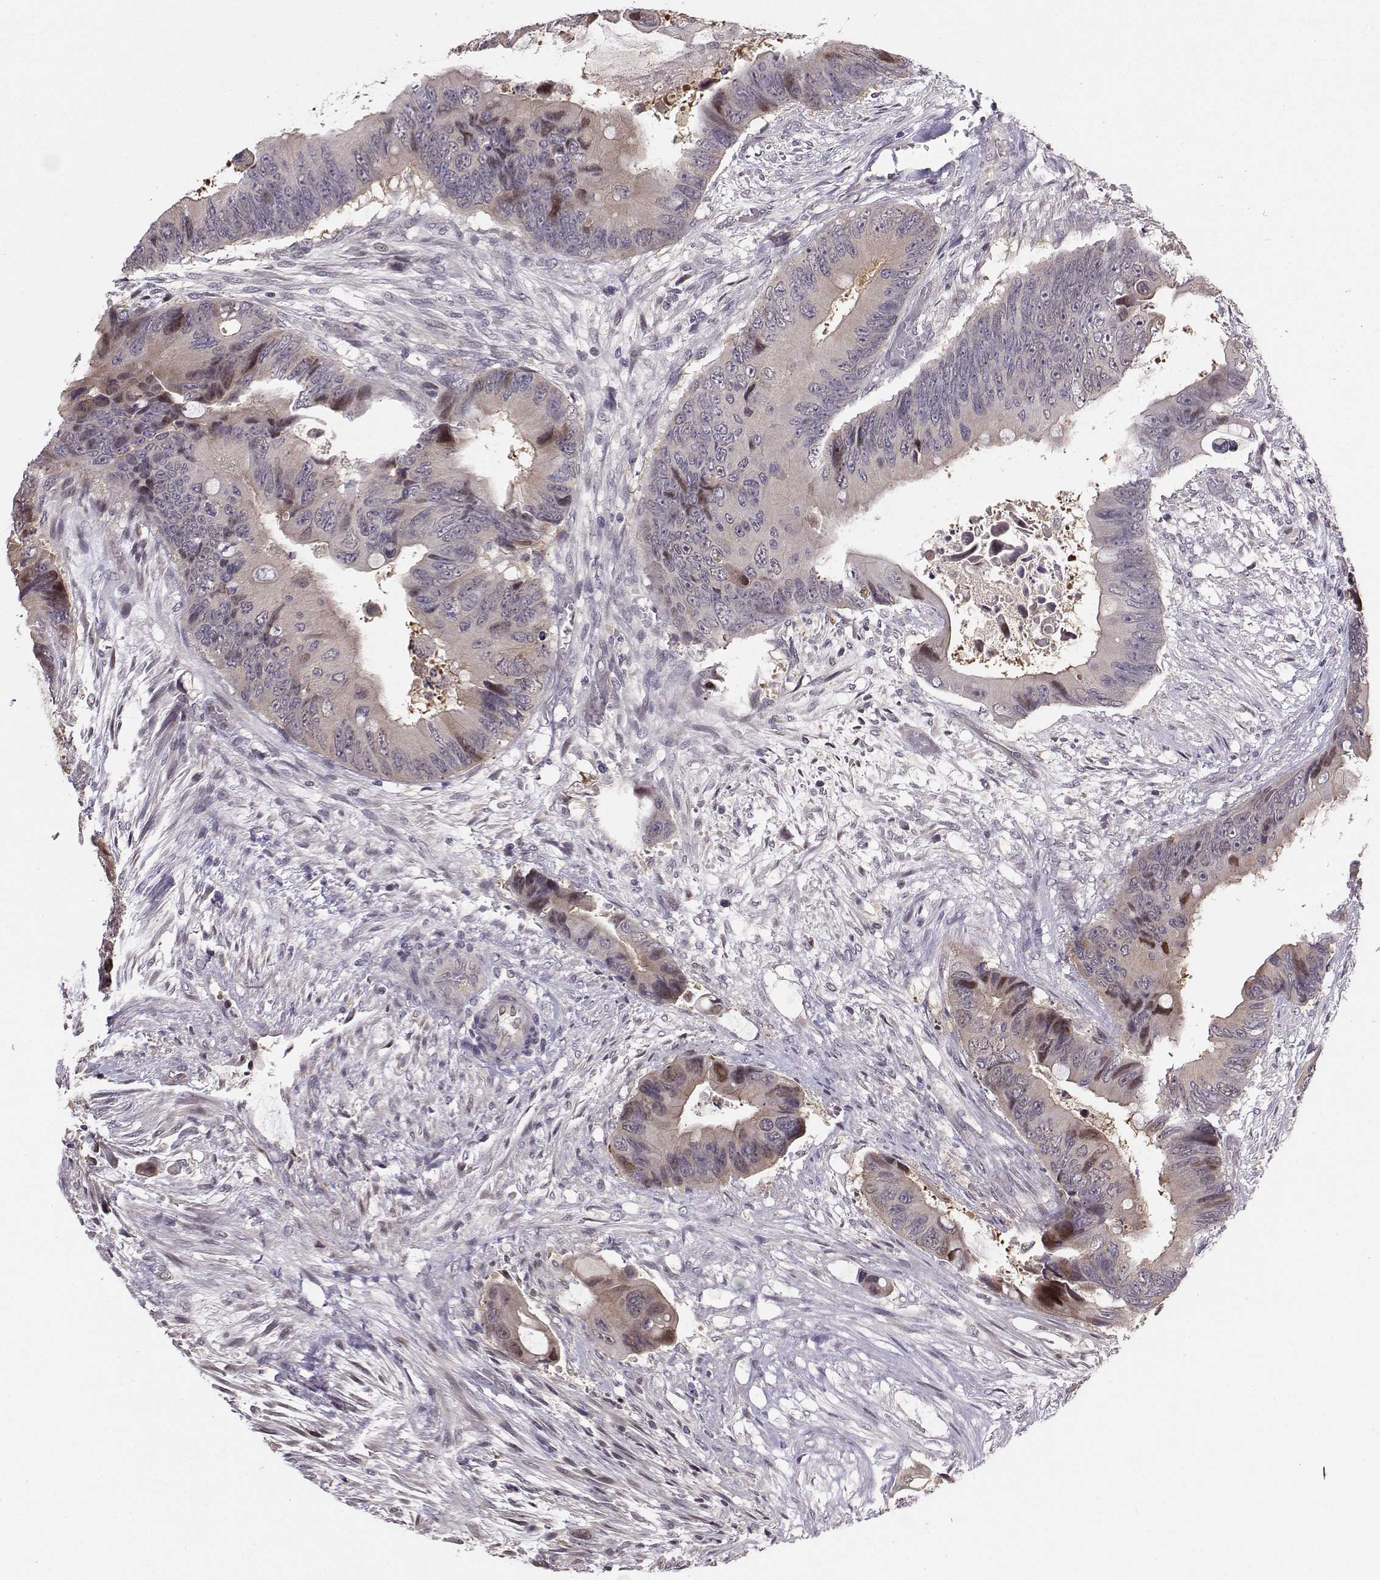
{"staining": {"intensity": "weak", "quantity": "<25%", "location": "cytoplasmic/membranous,nuclear"}, "tissue": "colorectal cancer", "cell_type": "Tumor cells", "image_type": "cancer", "snomed": [{"axis": "morphology", "description": "Adenocarcinoma, NOS"}, {"axis": "topography", "description": "Rectum"}], "caption": "There is no significant staining in tumor cells of colorectal adenocarcinoma.", "gene": "PKP2", "patient": {"sex": "male", "age": 63}}